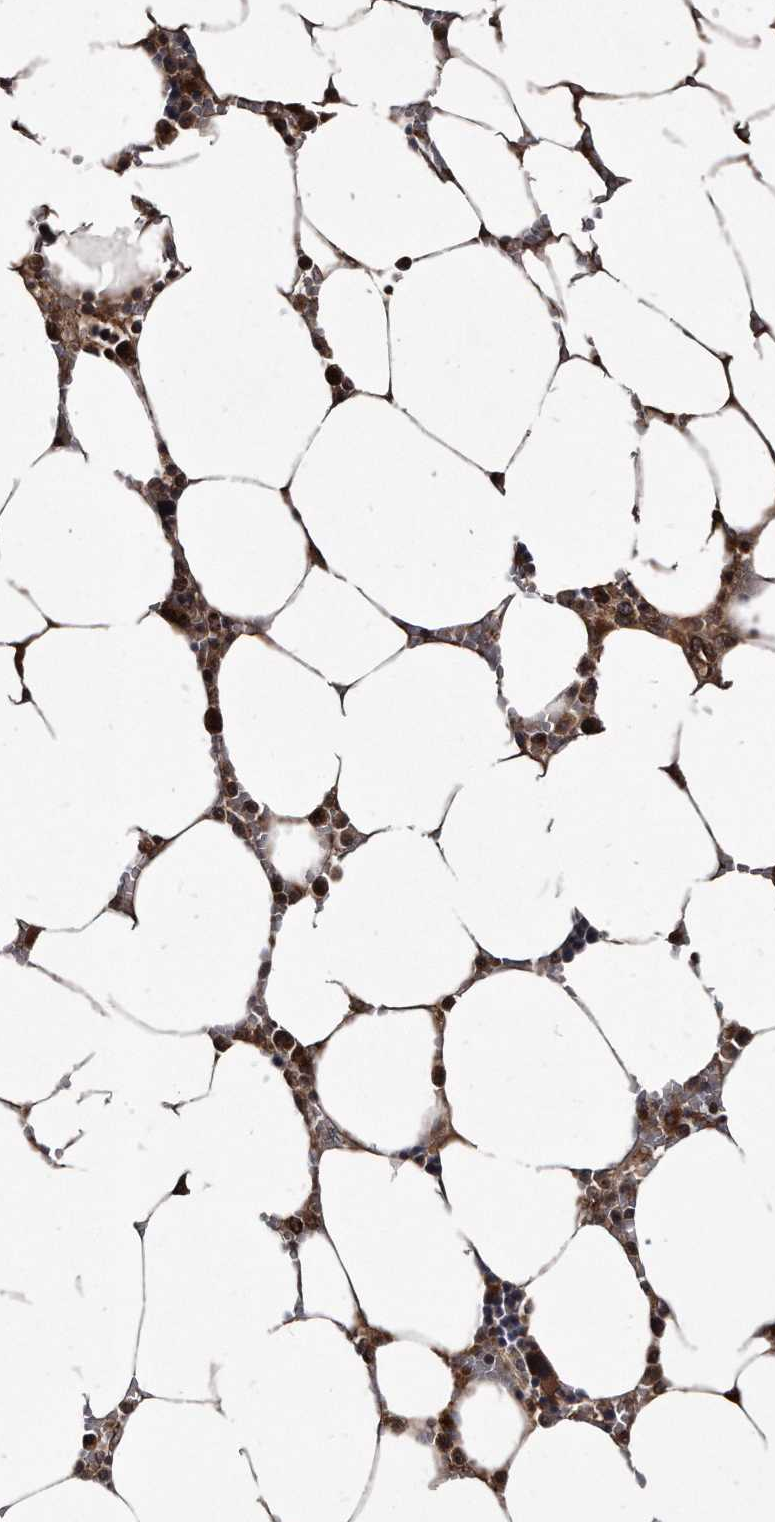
{"staining": {"intensity": "strong", "quantity": ">75%", "location": "cytoplasmic/membranous"}, "tissue": "bone marrow", "cell_type": "Hematopoietic cells", "image_type": "normal", "snomed": [{"axis": "morphology", "description": "Normal tissue, NOS"}, {"axis": "topography", "description": "Bone marrow"}], "caption": "Strong cytoplasmic/membranous expression for a protein is seen in approximately >75% of hematopoietic cells of benign bone marrow using immunohistochemistry (IHC).", "gene": "FAM136A", "patient": {"sex": "male", "age": 70}}